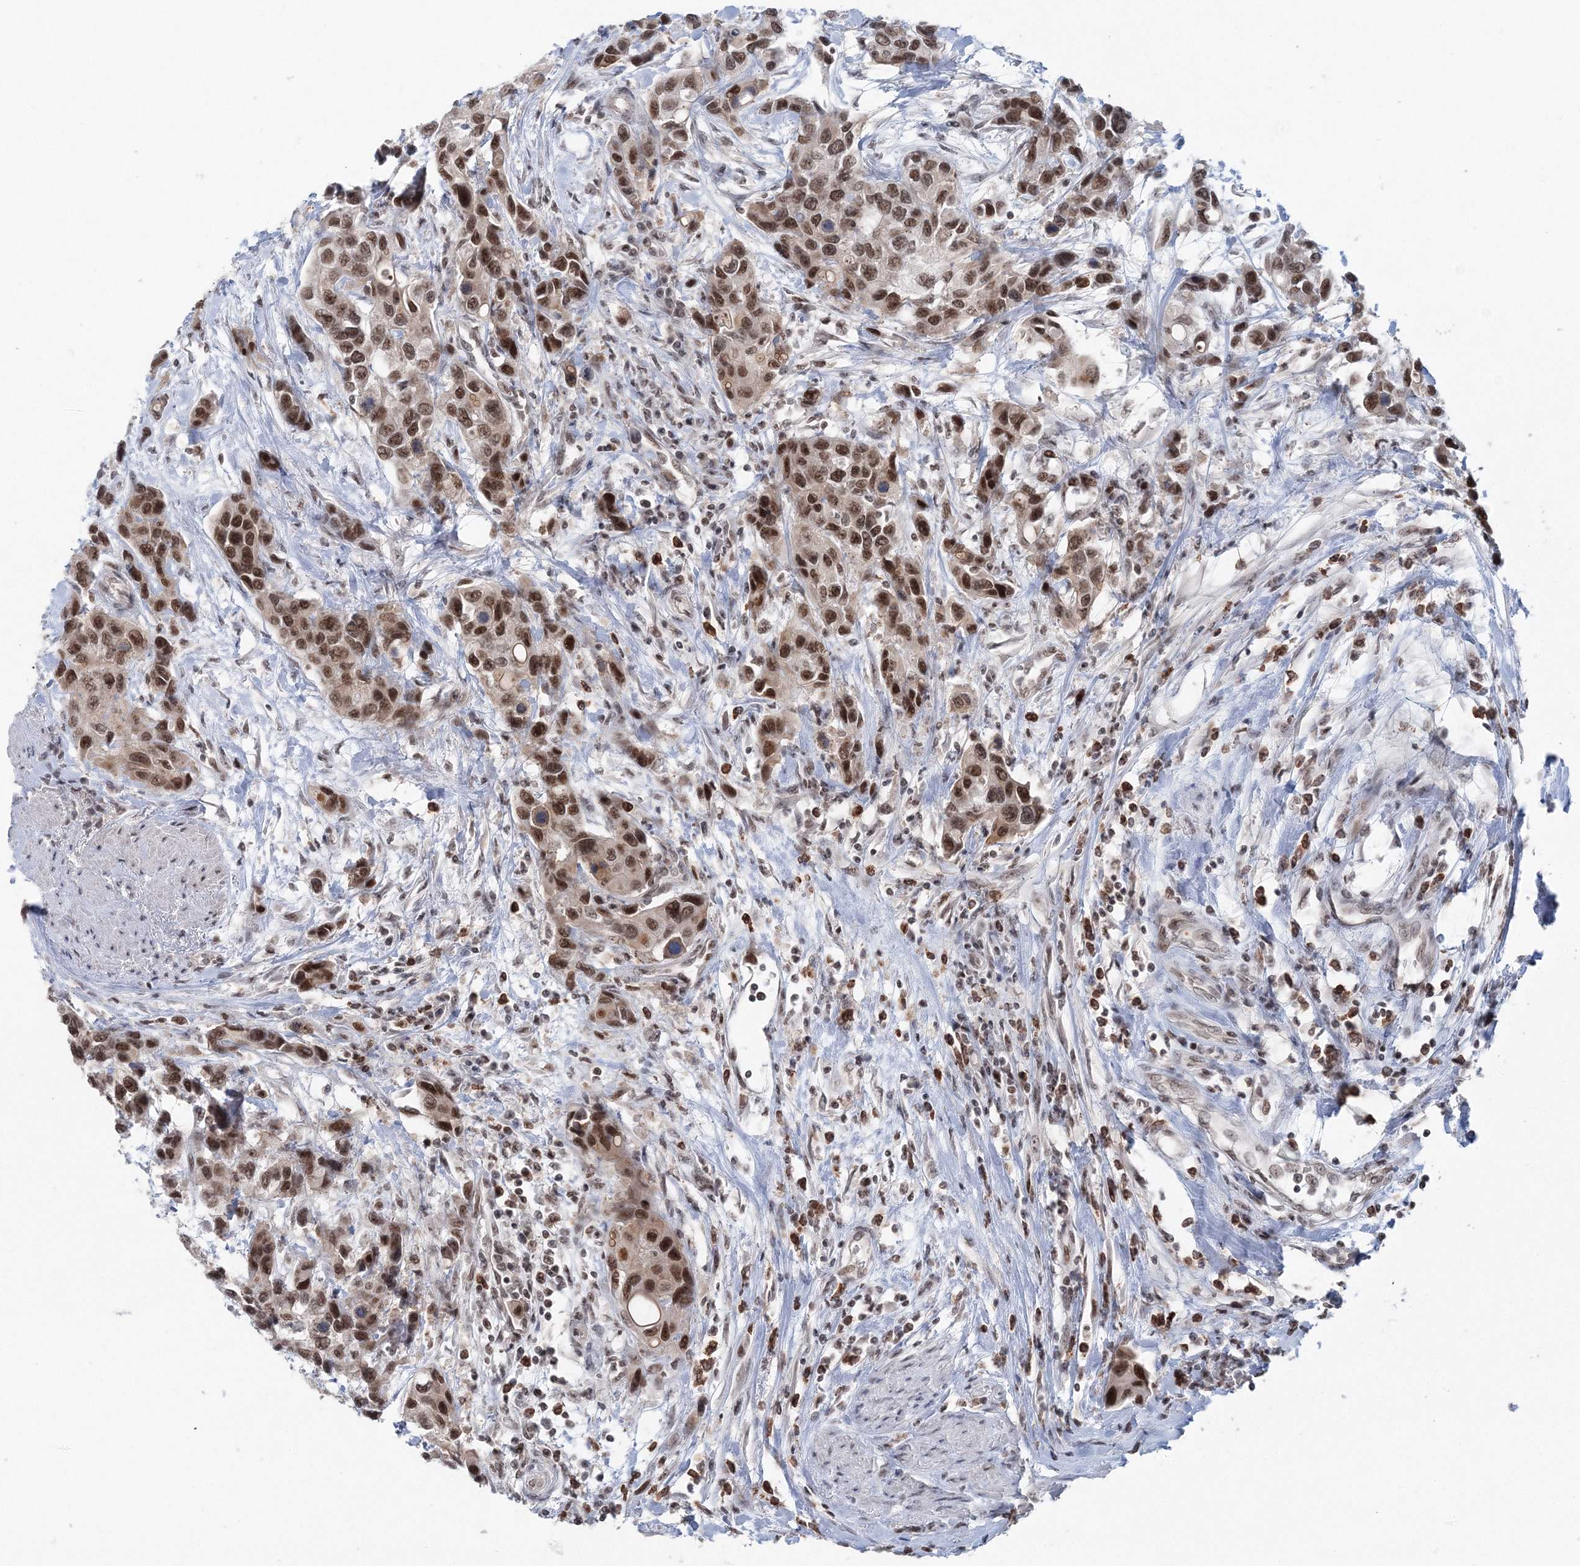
{"staining": {"intensity": "moderate", "quantity": ">75%", "location": "nuclear"}, "tissue": "urothelial cancer", "cell_type": "Tumor cells", "image_type": "cancer", "snomed": [{"axis": "morphology", "description": "Normal tissue, NOS"}, {"axis": "morphology", "description": "Urothelial carcinoma, High grade"}, {"axis": "topography", "description": "Vascular tissue"}, {"axis": "topography", "description": "Urinary bladder"}], "caption": "Moderate nuclear positivity is identified in about >75% of tumor cells in urothelial cancer.", "gene": "PDS5A", "patient": {"sex": "female", "age": 56}}